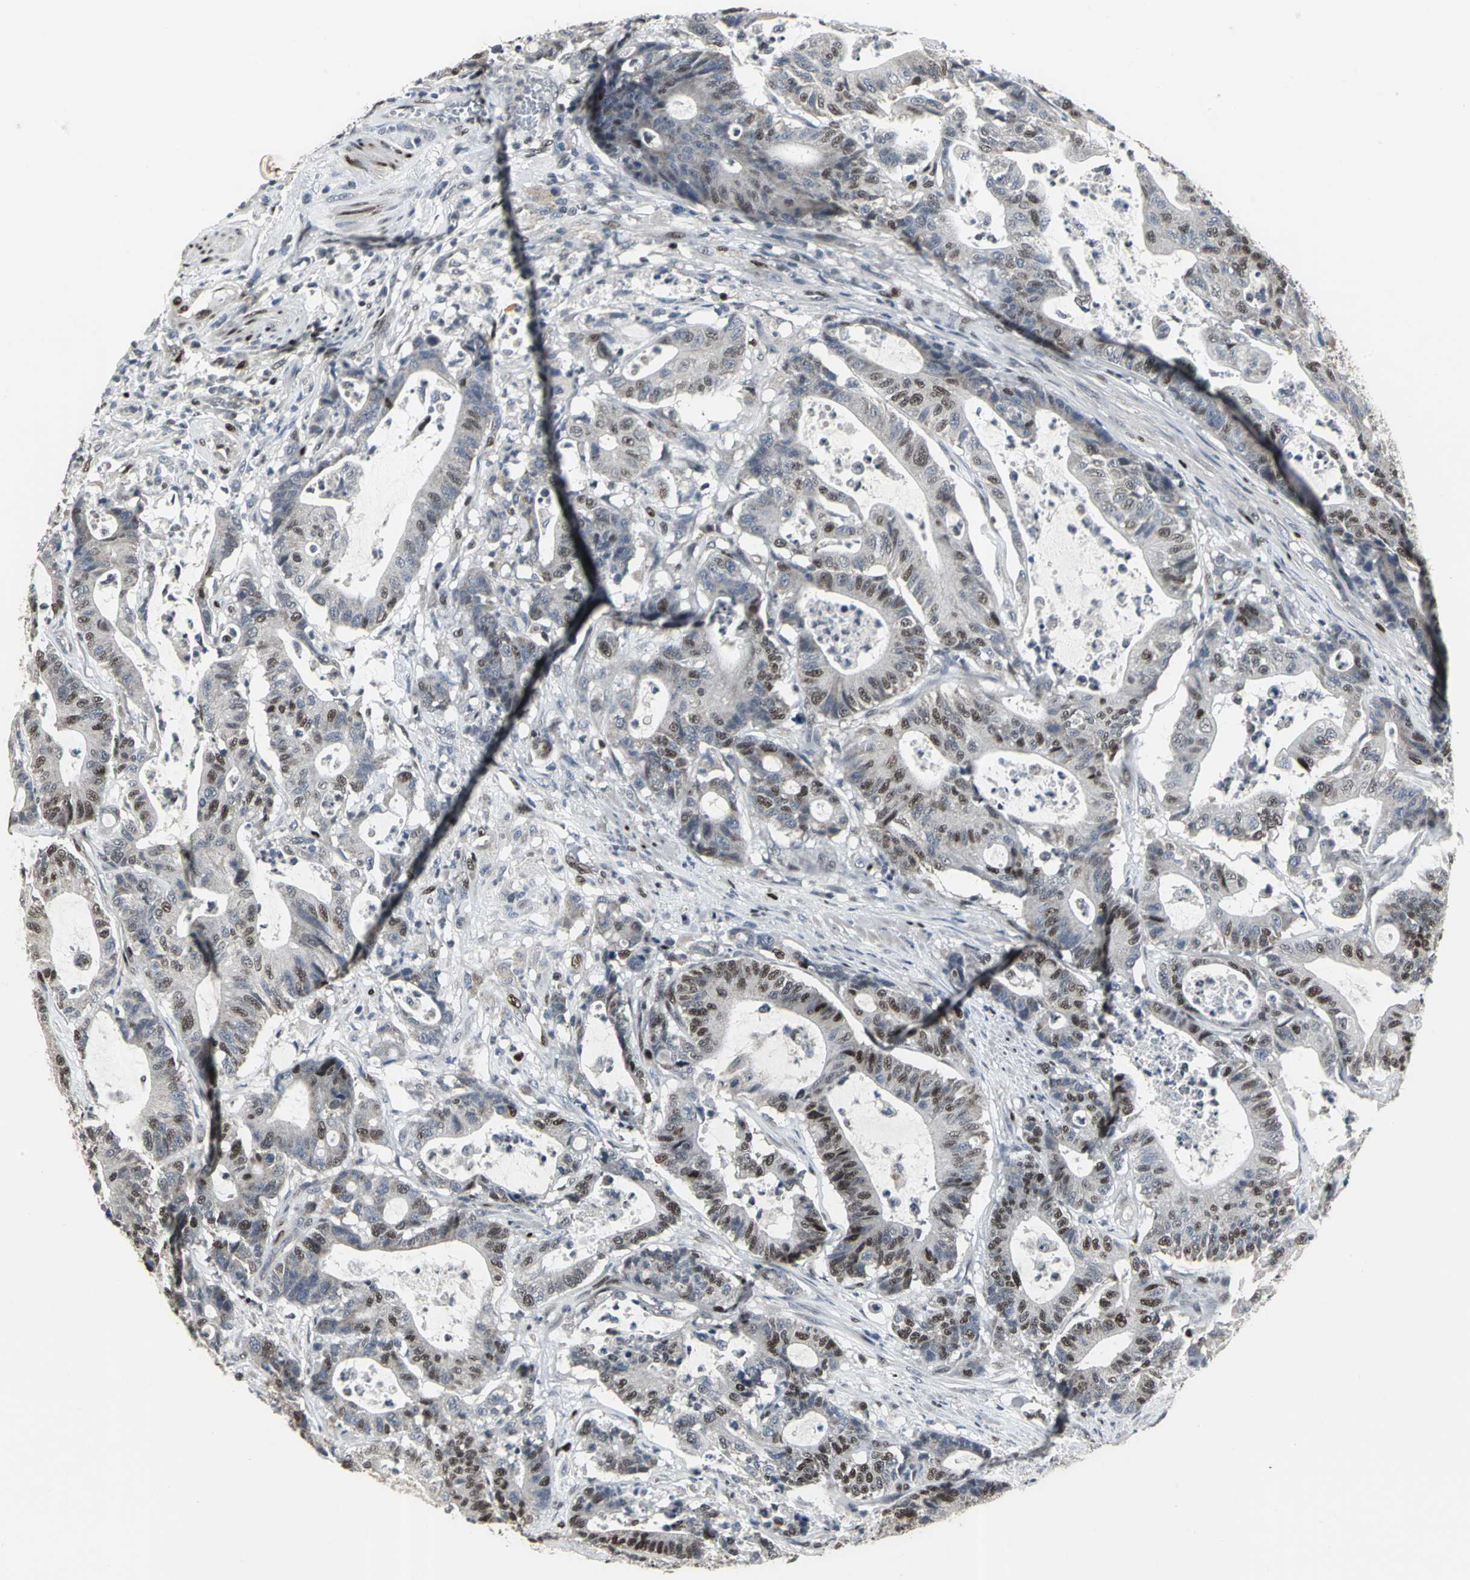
{"staining": {"intensity": "moderate", "quantity": "25%-75%", "location": "nuclear"}, "tissue": "colorectal cancer", "cell_type": "Tumor cells", "image_type": "cancer", "snomed": [{"axis": "morphology", "description": "Adenocarcinoma, NOS"}, {"axis": "topography", "description": "Colon"}], "caption": "IHC of human colorectal cancer reveals medium levels of moderate nuclear expression in approximately 25%-75% of tumor cells.", "gene": "SRF", "patient": {"sex": "female", "age": 84}}